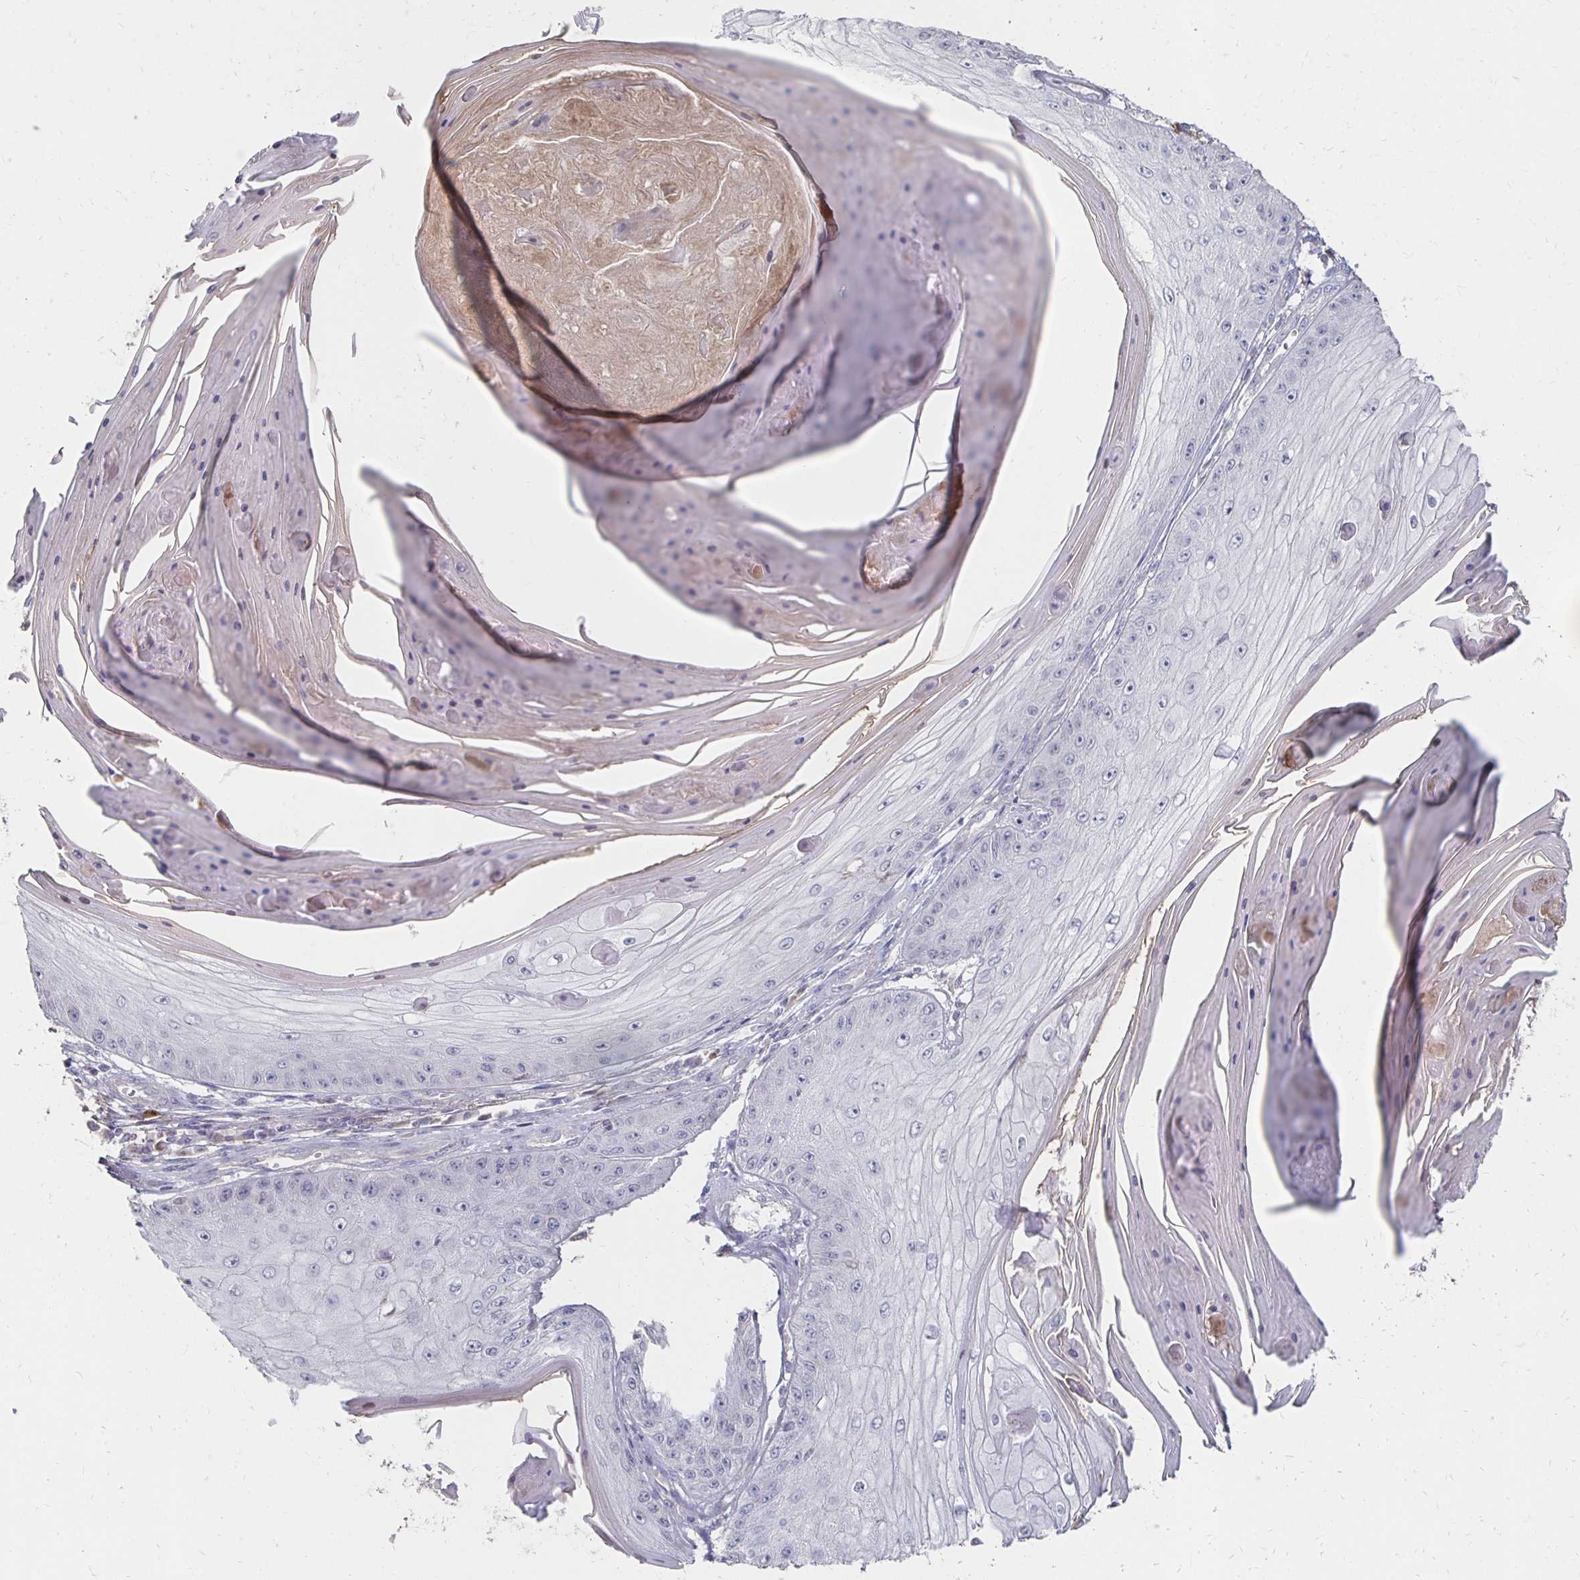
{"staining": {"intensity": "negative", "quantity": "none", "location": "none"}, "tissue": "skin cancer", "cell_type": "Tumor cells", "image_type": "cancer", "snomed": [{"axis": "morphology", "description": "Squamous cell carcinoma, NOS"}, {"axis": "topography", "description": "Skin"}], "caption": "Immunohistochemistry (IHC) histopathology image of skin cancer stained for a protein (brown), which demonstrates no staining in tumor cells.", "gene": "ZNF727", "patient": {"sex": "male", "age": 70}}